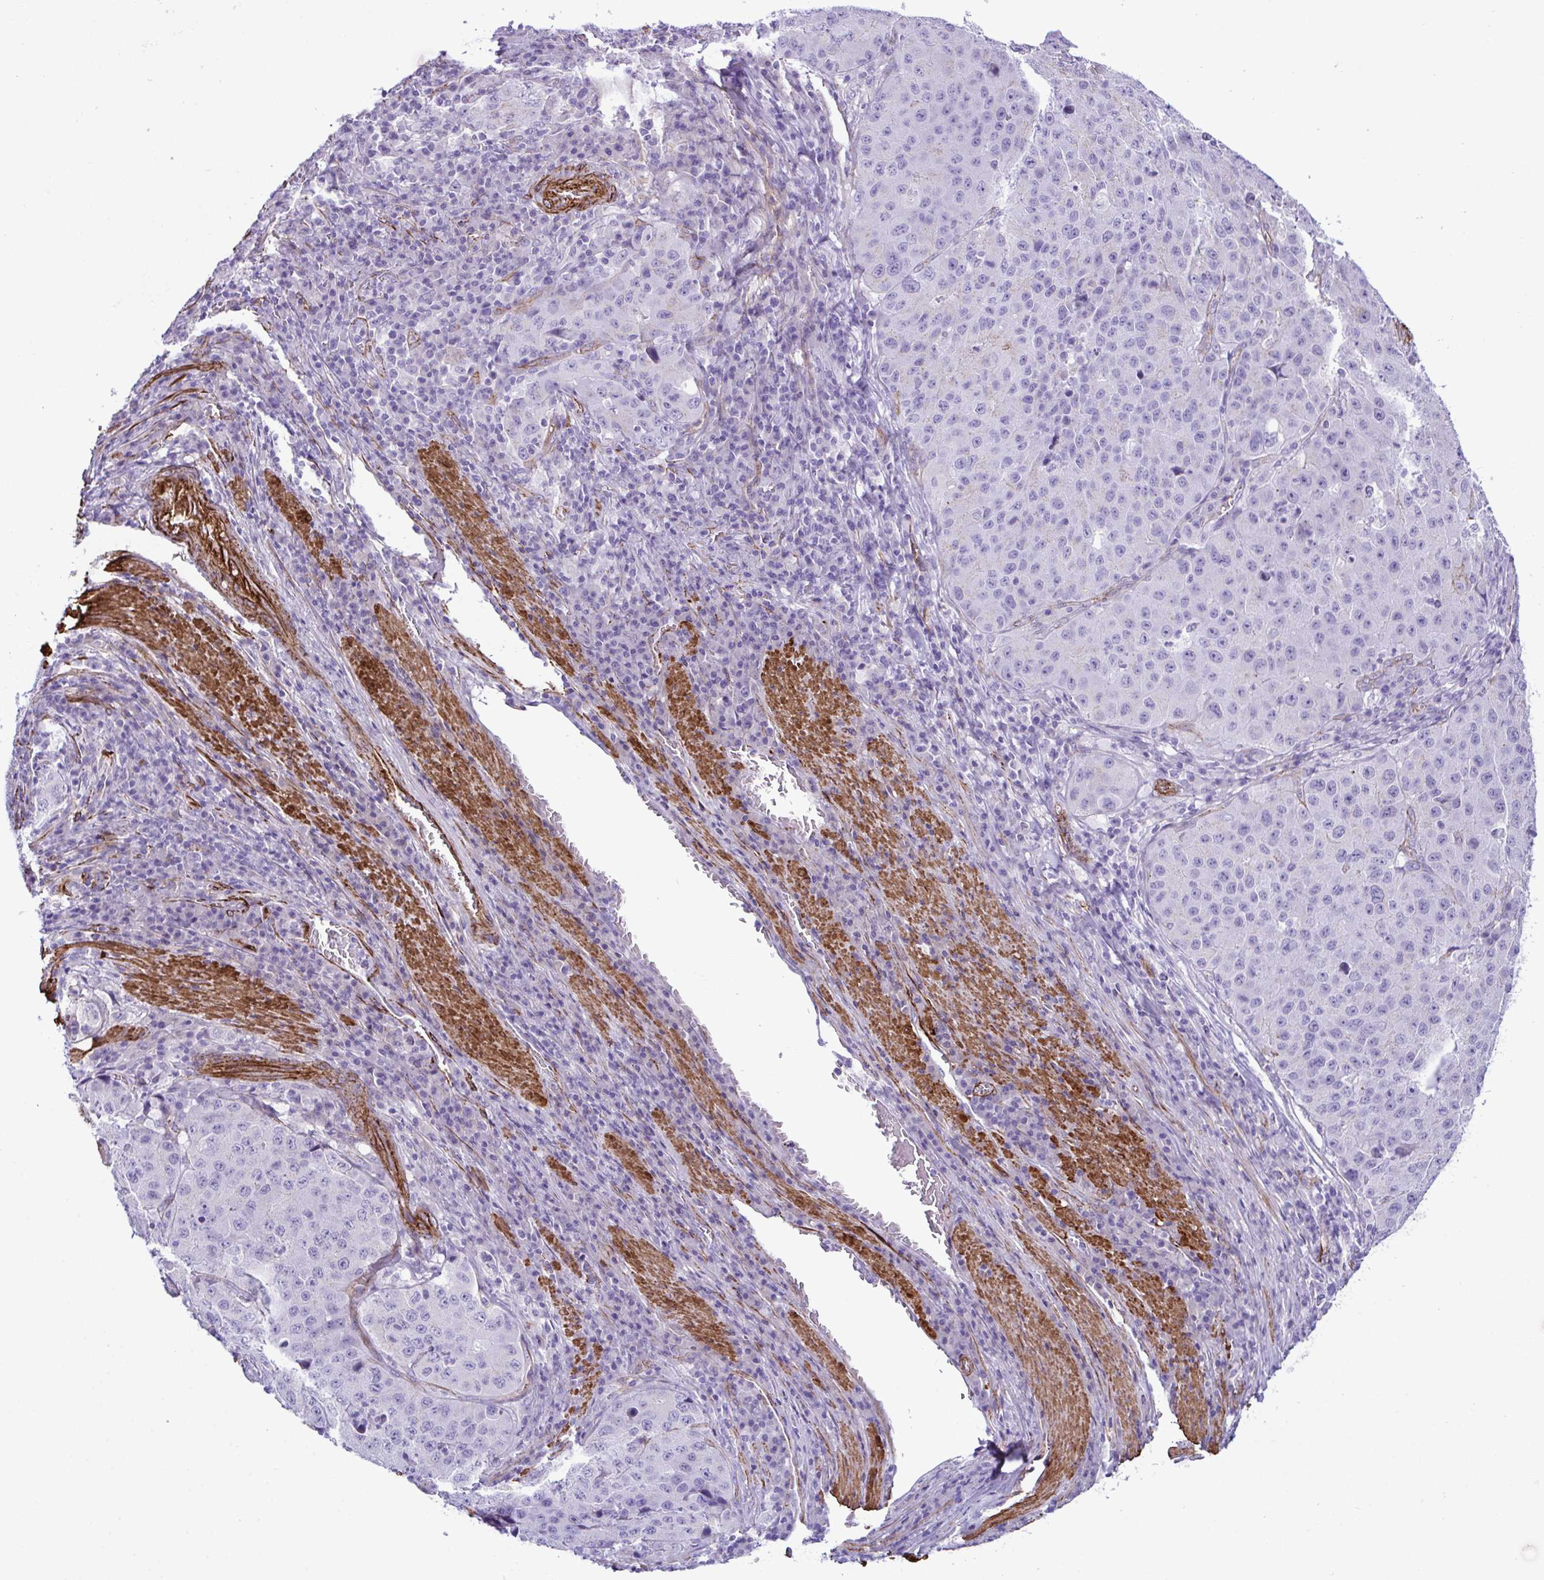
{"staining": {"intensity": "negative", "quantity": "none", "location": "none"}, "tissue": "stomach cancer", "cell_type": "Tumor cells", "image_type": "cancer", "snomed": [{"axis": "morphology", "description": "Adenocarcinoma, NOS"}, {"axis": "topography", "description": "Stomach"}], "caption": "This is an immunohistochemistry (IHC) histopathology image of stomach adenocarcinoma. There is no expression in tumor cells.", "gene": "SYNPO2L", "patient": {"sex": "male", "age": 71}}